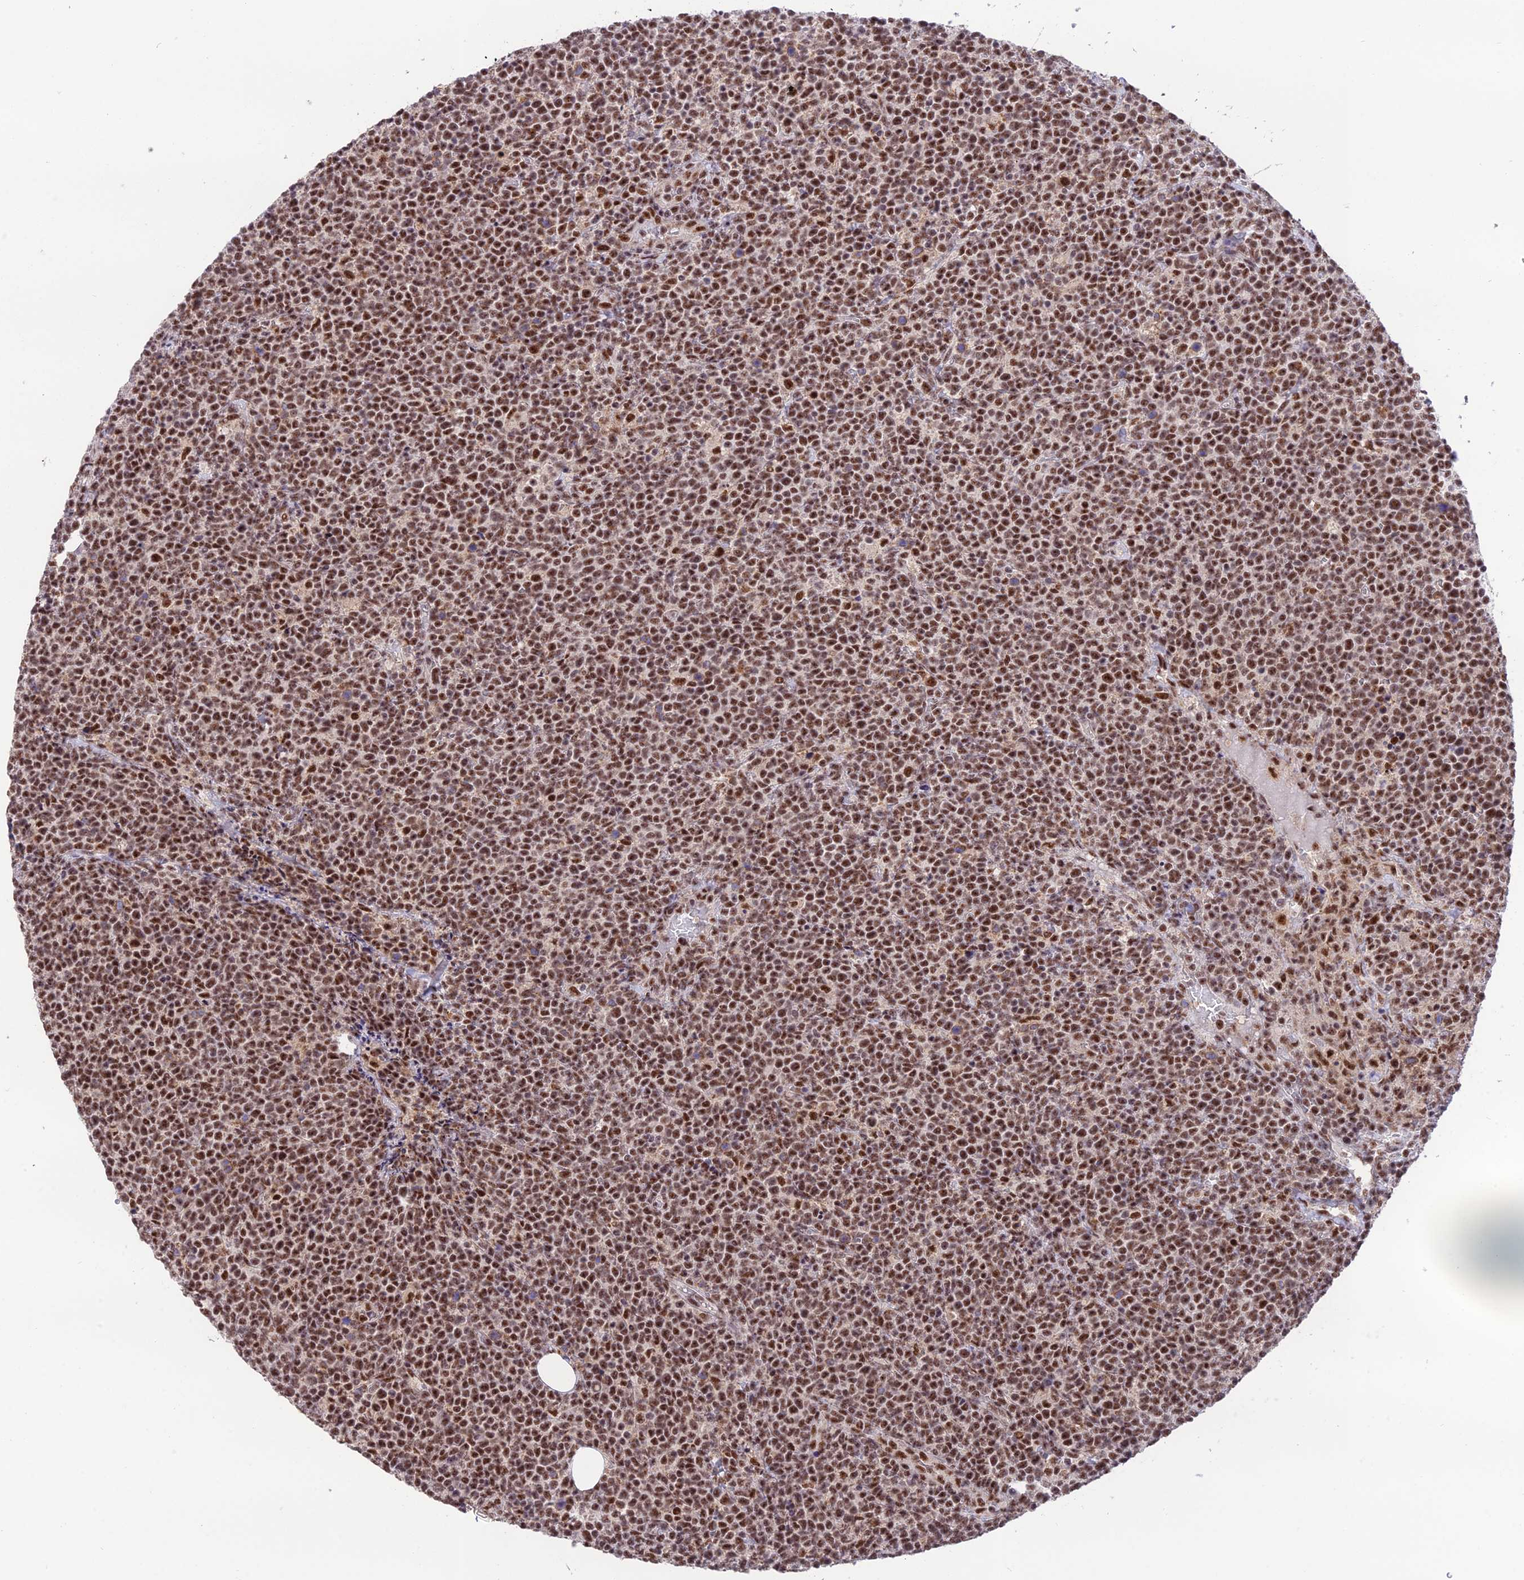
{"staining": {"intensity": "moderate", "quantity": ">75%", "location": "nuclear"}, "tissue": "lymphoma", "cell_type": "Tumor cells", "image_type": "cancer", "snomed": [{"axis": "morphology", "description": "Malignant lymphoma, non-Hodgkin's type, High grade"}, {"axis": "topography", "description": "Lymph node"}], "caption": "A medium amount of moderate nuclear expression is present in about >75% of tumor cells in lymphoma tissue. The staining was performed using DAB (3,3'-diaminobenzidine) to visualize the protein expression in brown, while the nuclei were stained in blue with hematoxylin (Magnification: 20x).", "gene": "THOC7", "patient": {"sex": "male", "age": 61}}